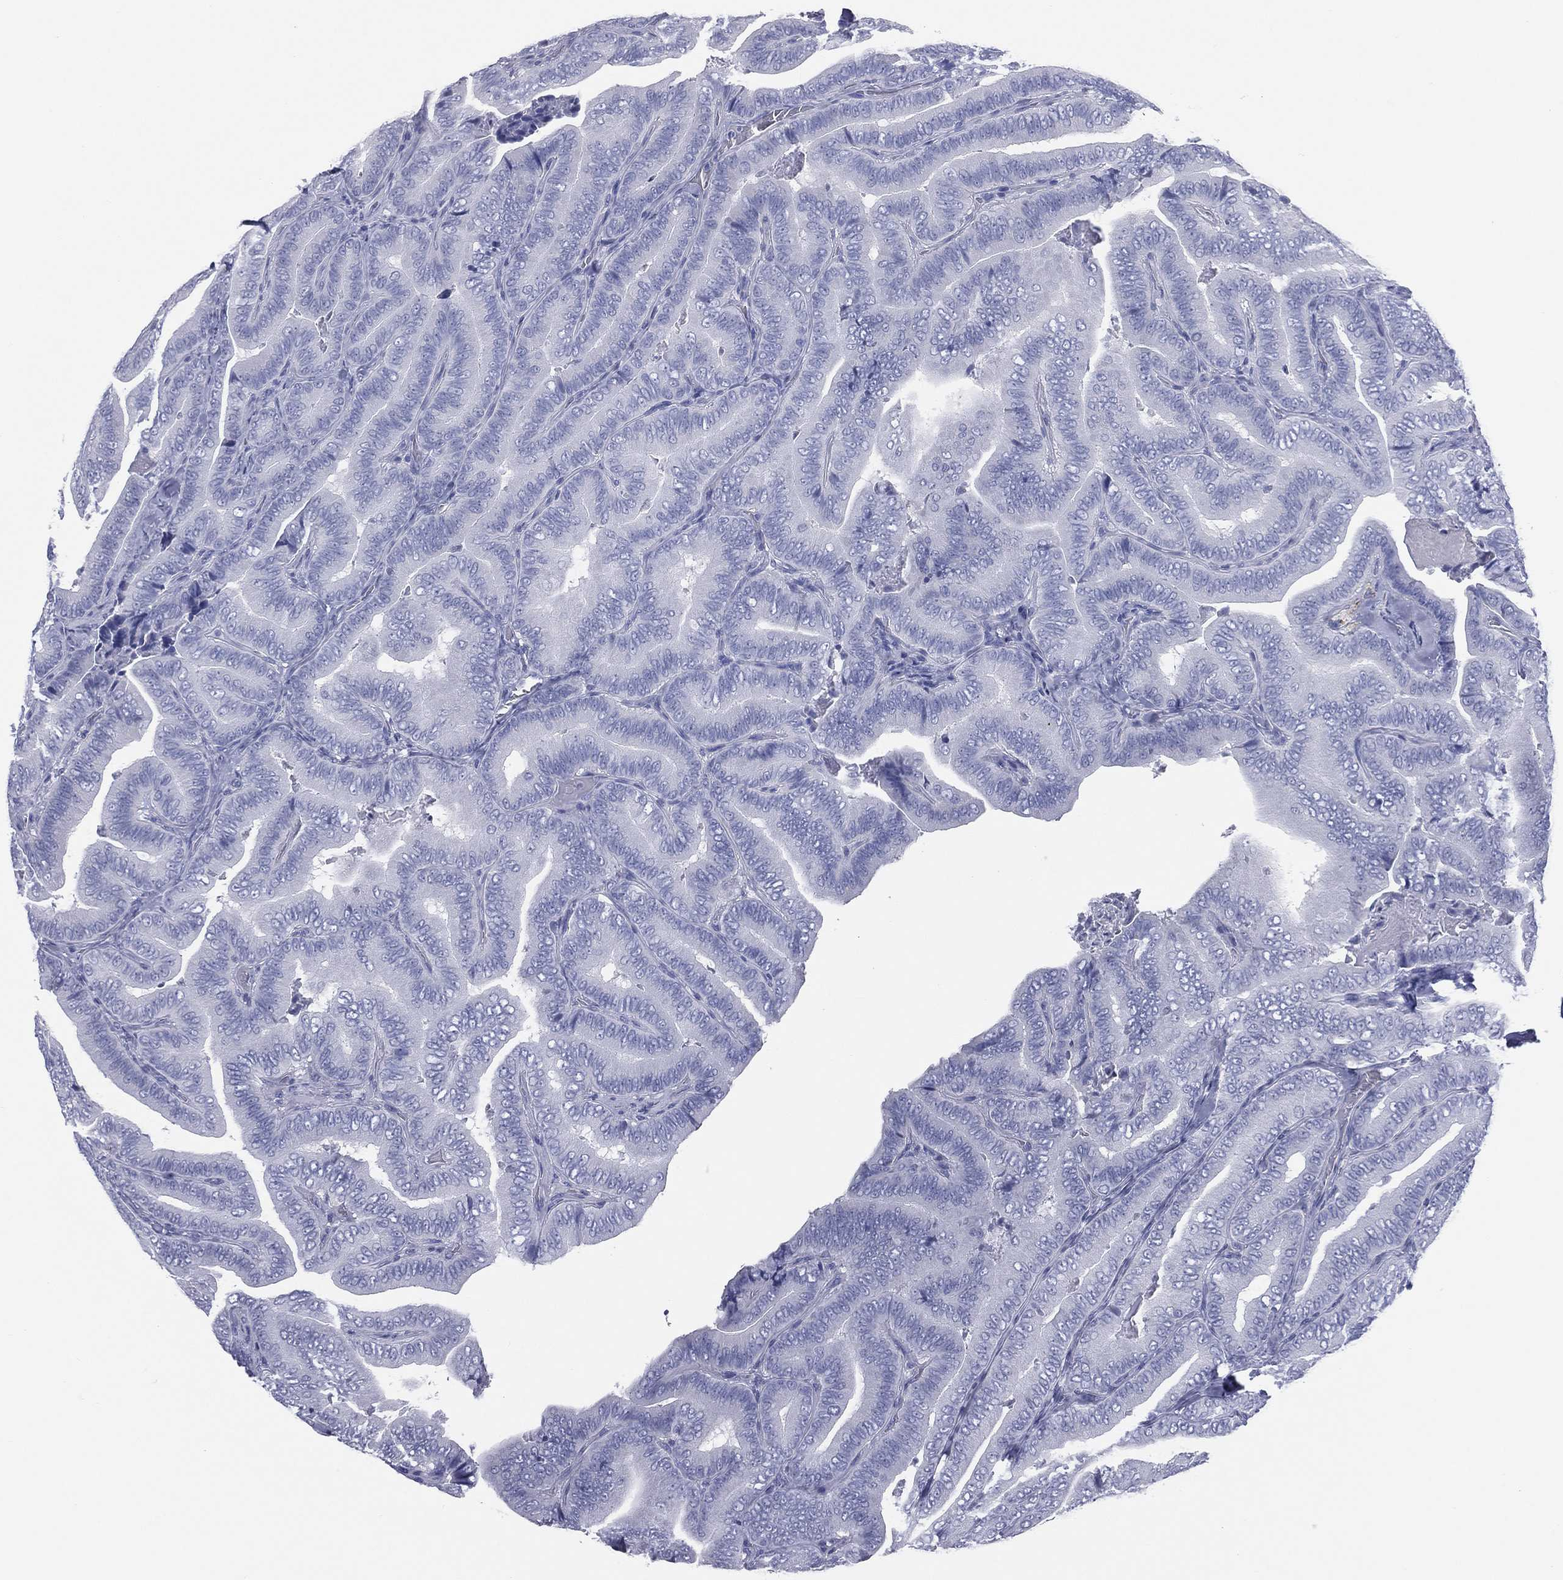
{"staining": {"intensity": "negative", "quantity": "none", "location": "none"}, "tissue": "thyroid cancer", "cell_type": "Tumor cells", "image_type": "cancer", "snomed": [{"axis": "morphology", "description": "Papillary adenocarcinoma, NOS"}, {"axis": "topography", "description": "Thyroid gland"}], "caption": "The image displays no significant expression in tumor cells of papillary adenocarcinoma (thyroid).", "gene": "MLN", "patient": {"sex": "male", "age": 61}}